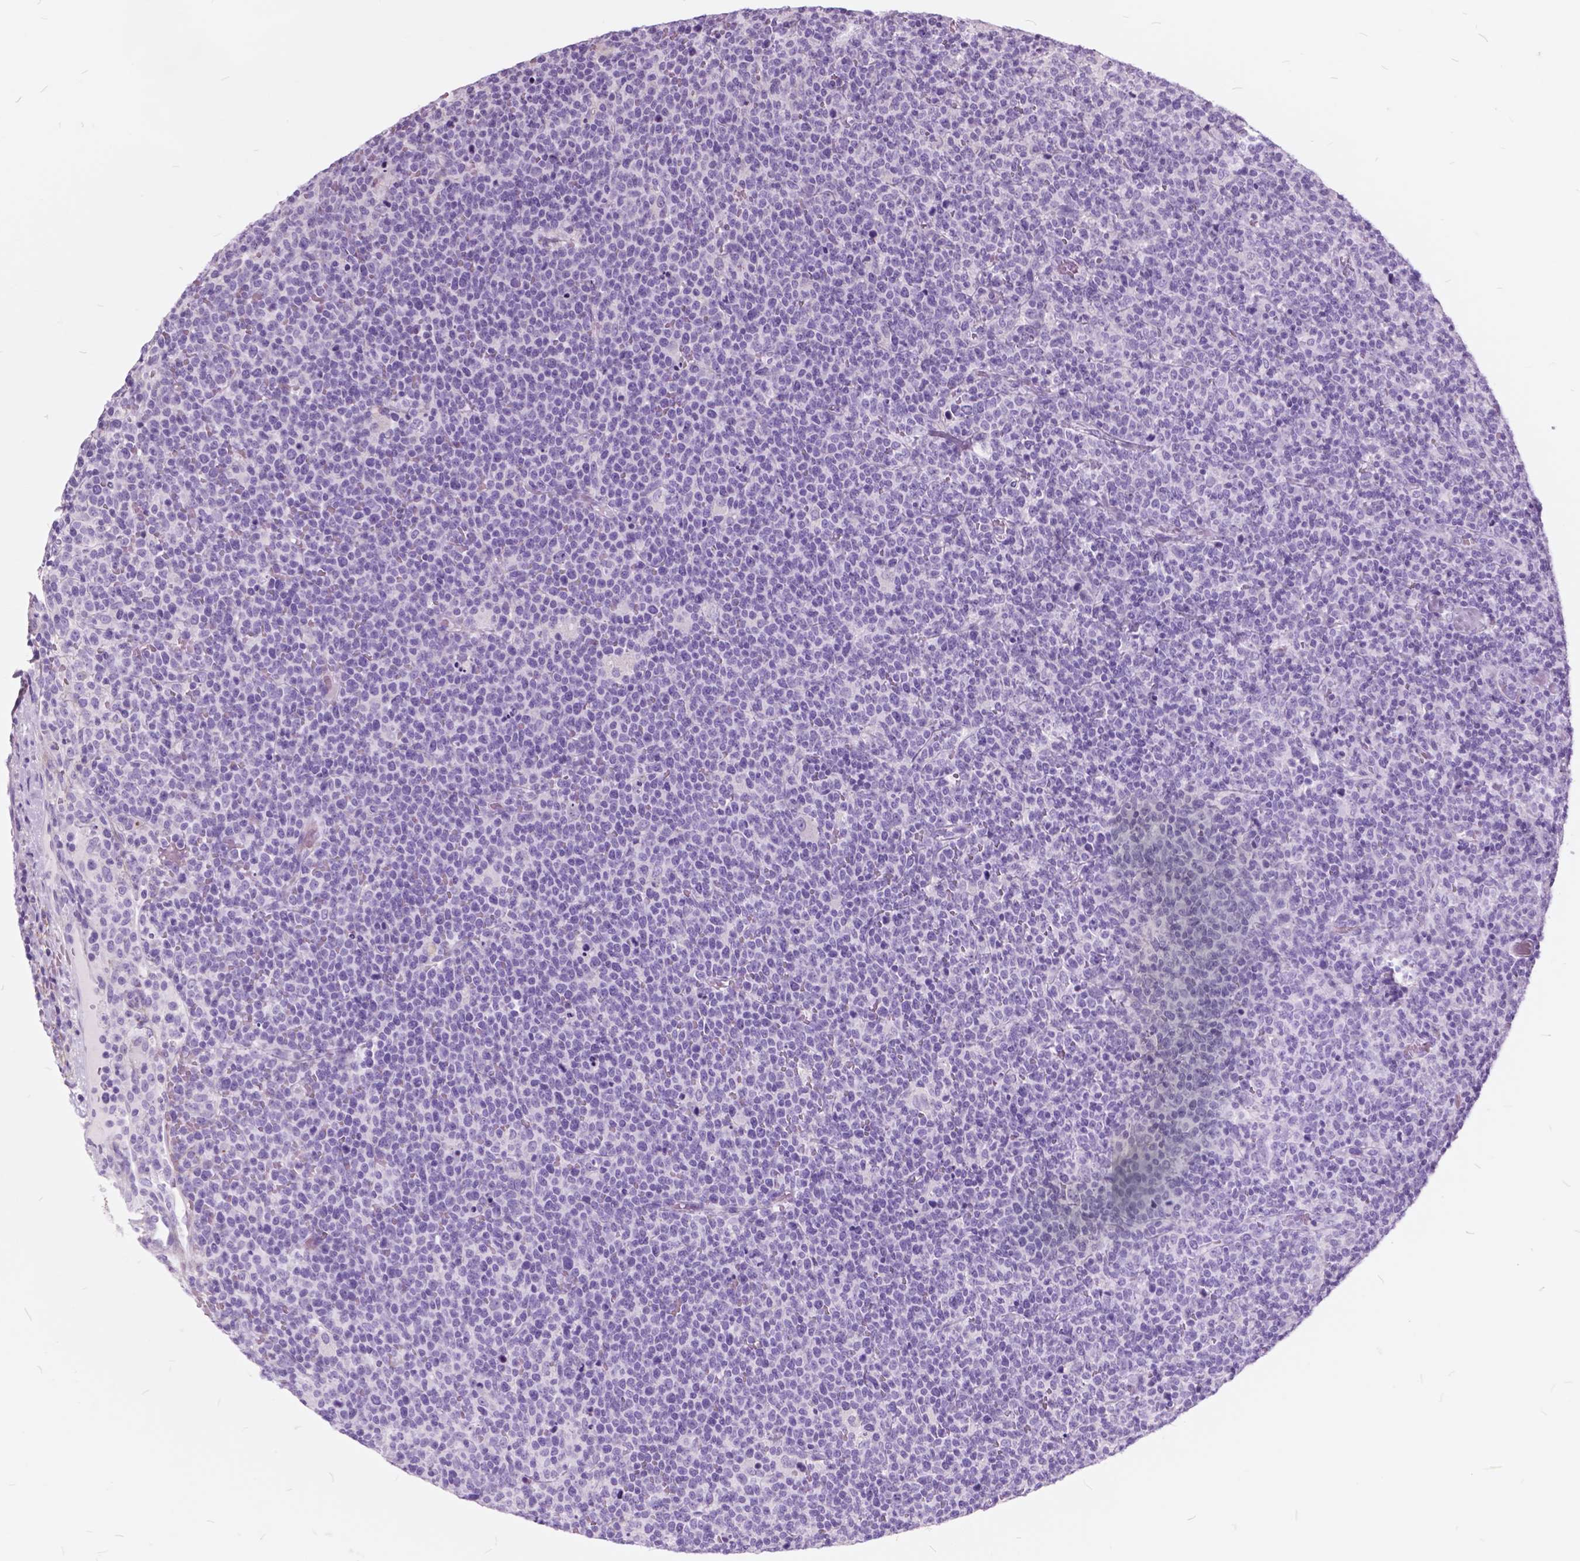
{"staining": {"intensity": "negative", "quantity": "none", "location": "none"}, "tissue": "lymphoma", "cell_type": "Tumor cells", "image_type": "cancer", "snomed": [{"axis": "morphology", "description": "Malignant lymphoma, non-Hodgkin's type, High grade"}, {"axis": "topography", "description": "Lymph node"}], "caption": "Human malignant lymphoma, non-Hodgkin's type (high-grade) stained for a protein using immunohistochemistry (IHC) shows no positivity in tumor cells.", "gene": "GDF9", "patient": {"sex": "male", "age": 61}}